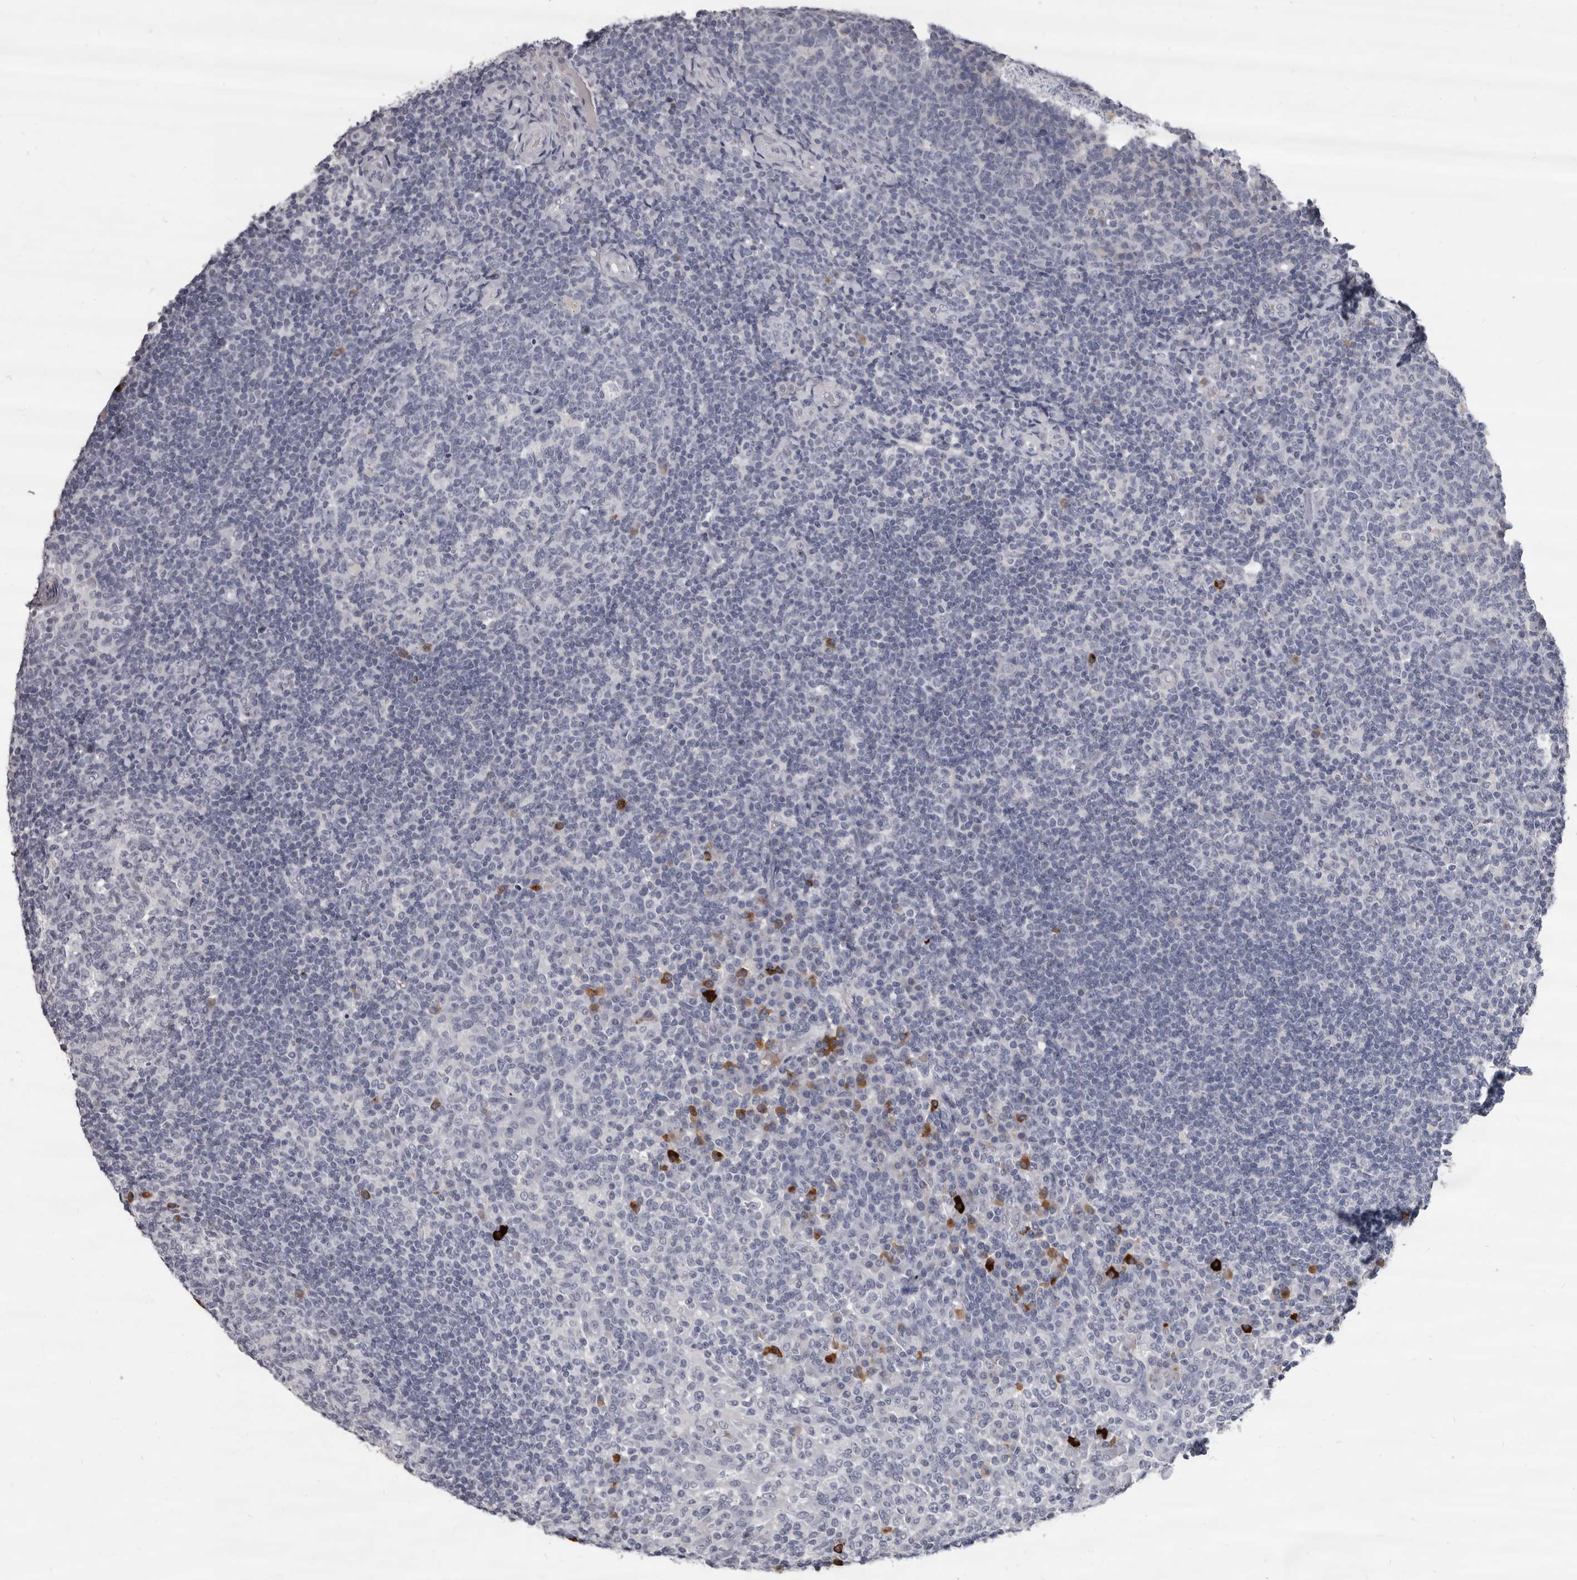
{"staining": {"intensity": "negative", "quantity": "none", "location": "none"}, "tissue": "tonsil", "cell_type": "Germinal center cells", "image_type": "normal", "snomed": [{"axis": "morphology", "description": "Normal tissue, NOS"}, {"axis": "topography", "description": "Tonsil"}], "caption": "This is an immunohistochemistry (IHC) photomicrograph of normal tonsil. There is no positivity in germinal center cells.", "gene": "GZMH", "patient": {"sex": "female", "age": 19}}